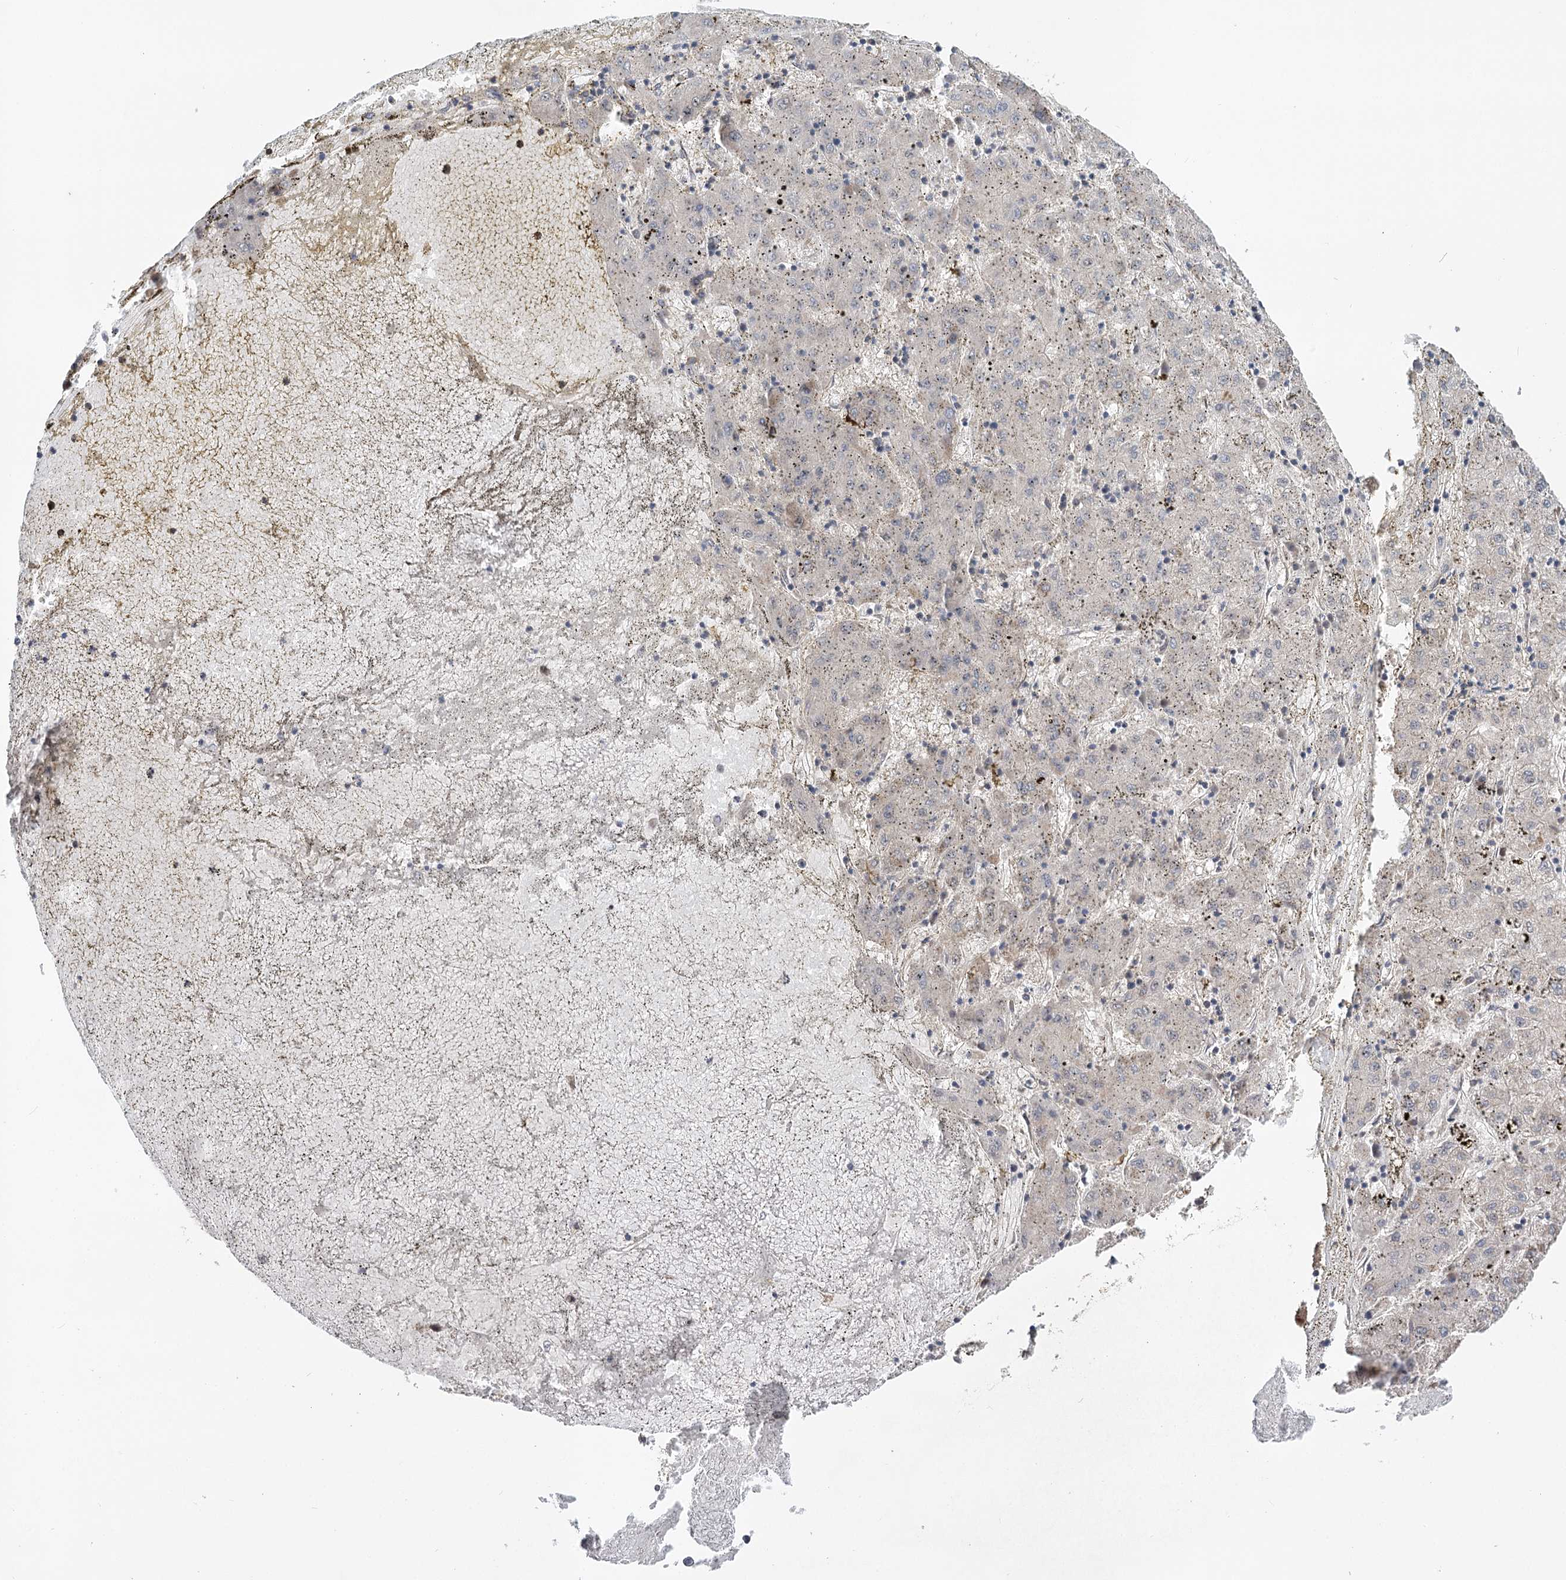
{"staining": {"intensity": "negative", "quantity": "none", "location": "none"}, "tissue": "liver cancer", "cell_type": "Tumor cells", "image_type": "cancer", "snomed": [{"axis": "morphology", "description": "Carcinoma, Hepatocellular, NOS"}, {"axis": "topography", "description": "Liver"}], "caption": "Tumor cells show no significant expression in hepatocellular carcinoma (liver).", "gene": "NOPCHAP1", "patient": {"sex": "male", "age": 72}}